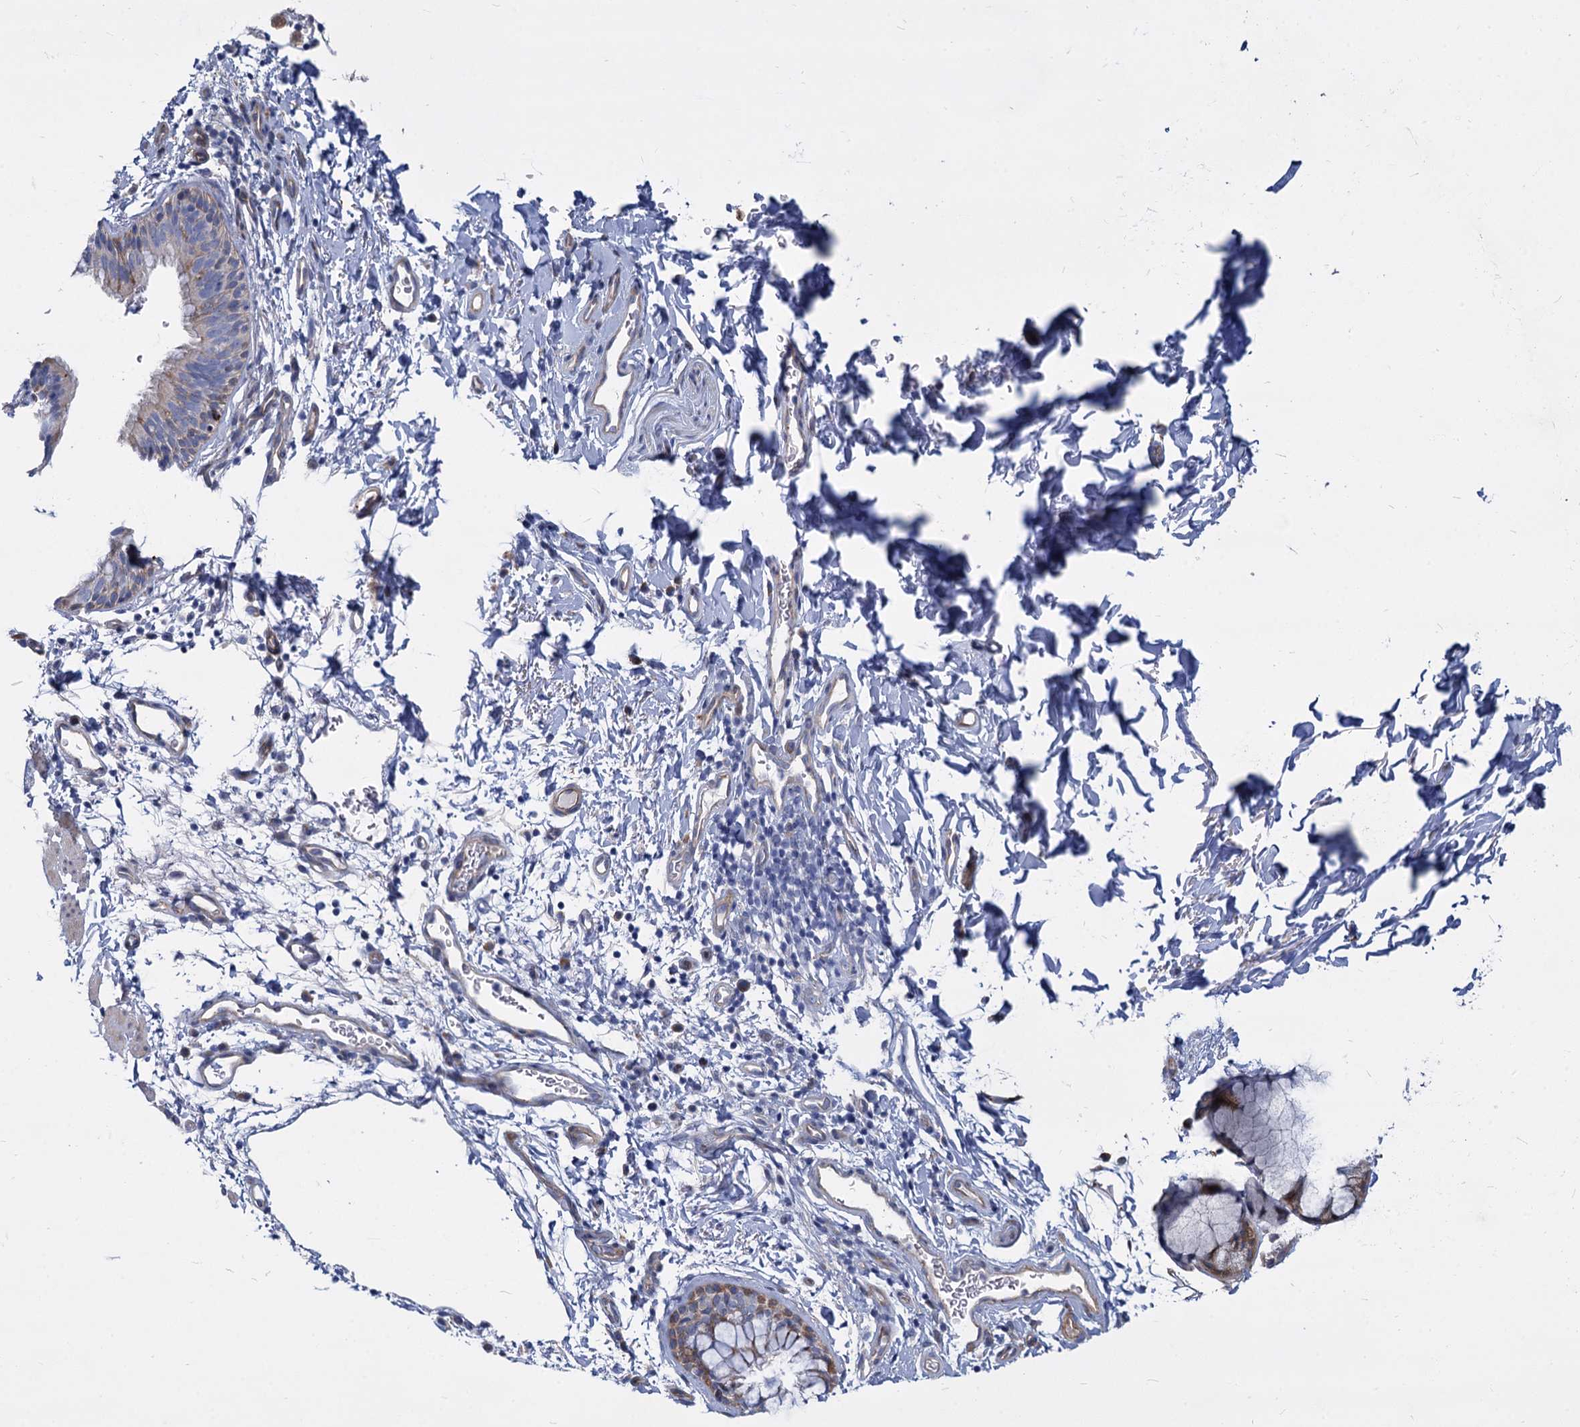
{"staining": {"intensity": "negative", "quantity": "none", "location": "none"}, "tissue": "bronchus", "cell_type": "Respiratory epithelial cells", "image_type": "normal", "snomed": [{"axis": "morphology", "description": "Normal tissue, NOS"}, {"axis": "topography", "description": "Cartilage tissue"}, {"axis": "topography", "description": "Bronchus"}], "caption": "The micrograph exhibits no staining of respiratory epithelial cells in normal bronchus. (DAB IHC with hematoxylin counter stain).", "gene": "TRIM77", "patient": {"sex": "female", "age": 36}}